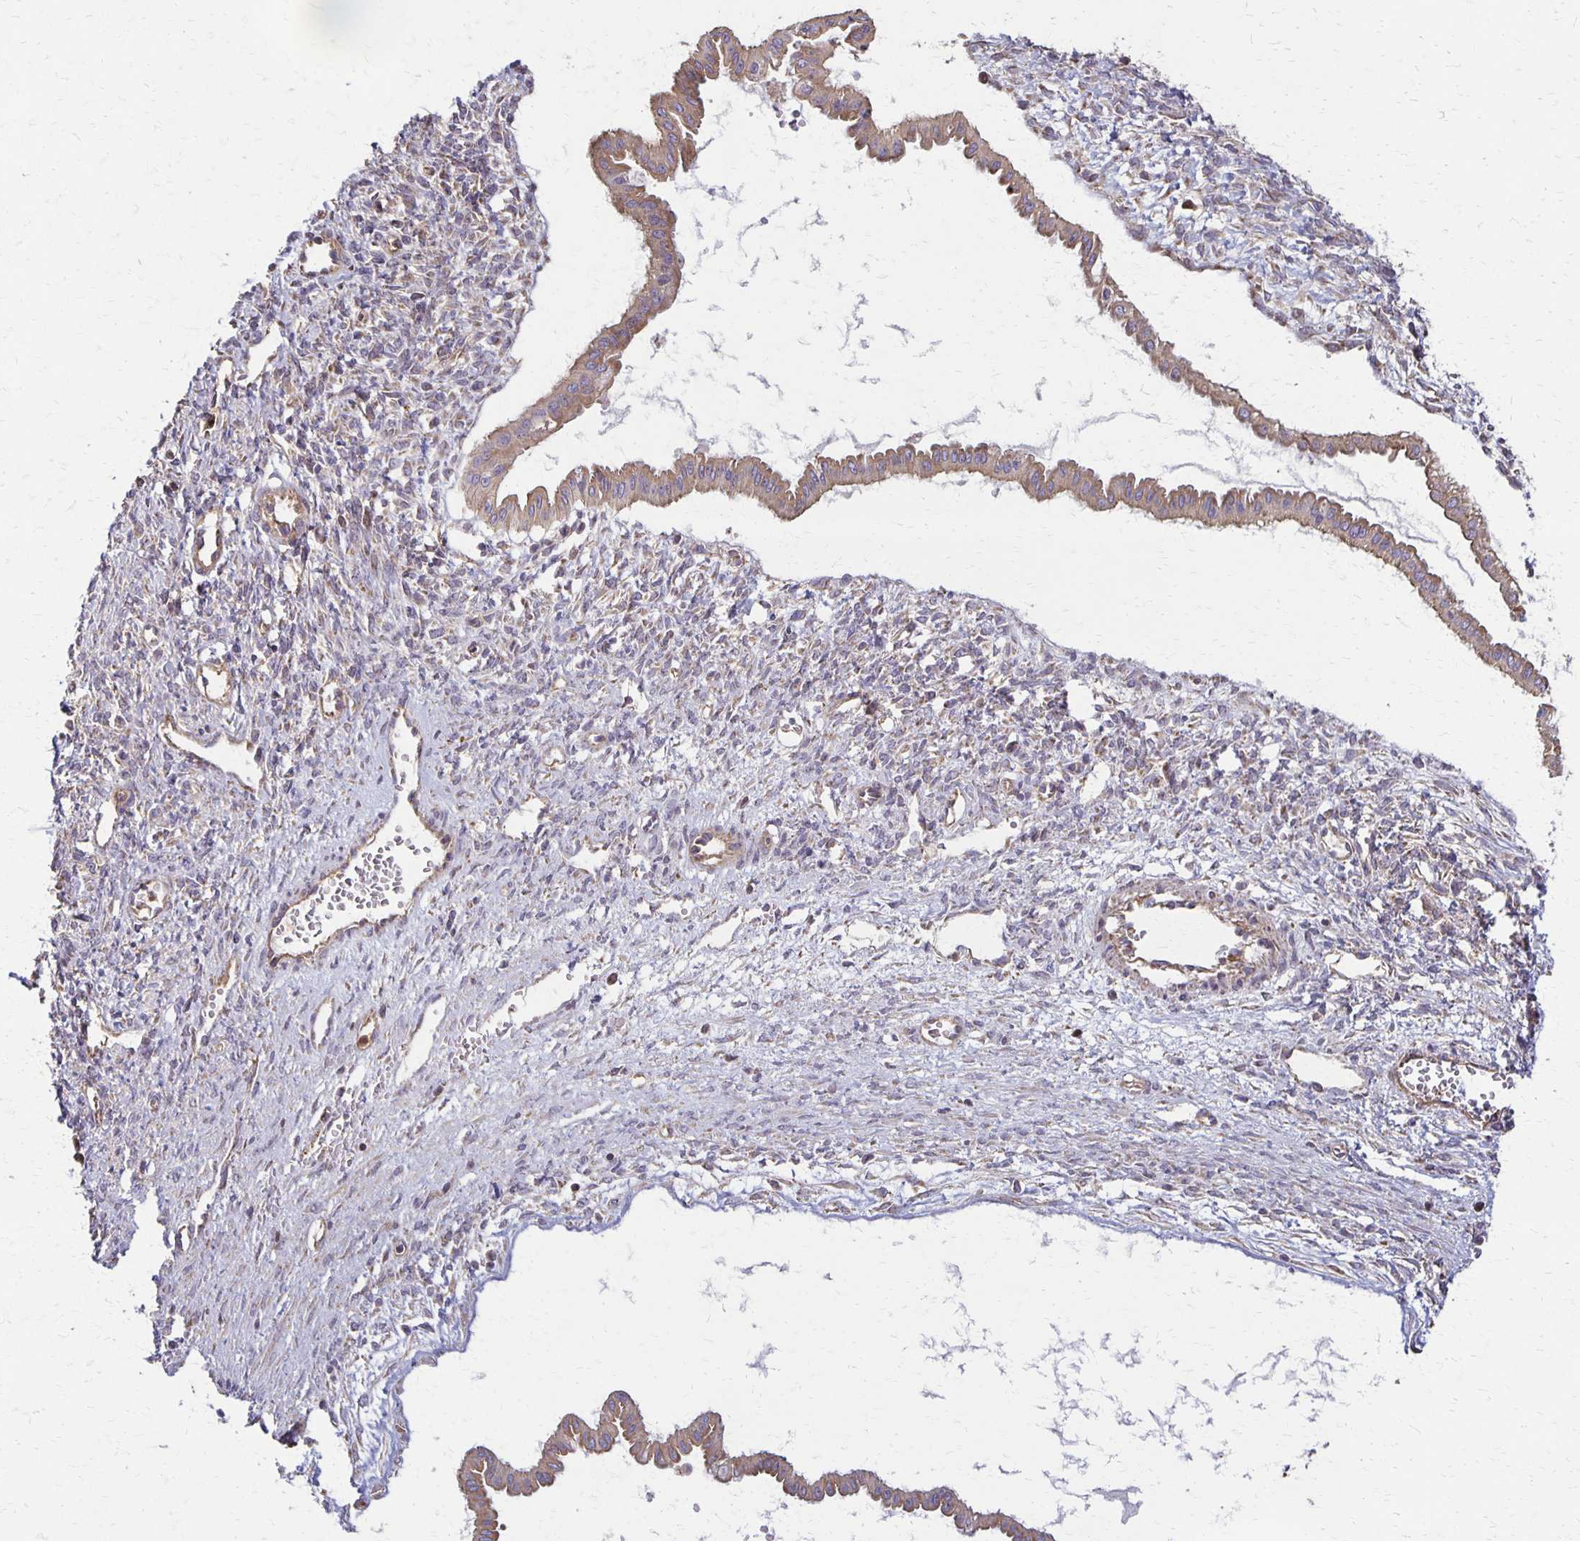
{"staining": {"intensity": "moderate", "quantity": ">75%", "location": "cytoplasmic/membranous"}, "tissue": "ovarian cancer", "cell_type": "Tumor cells", "image_type": "cancer", "snomed": [{"axis": "morphology", "description": "Cystadenocarcinoma, mucinous, NOS"}, {"axis": "topography", "description": "Ovary"}], "caption": "Immunohistochemistry of mucinous cystadenocarcinoma (ovarian) shows medium levels of moderate cytoplasmic/membranous positivity in approximately >75% of tumor cells.", "gene": "EIF4EBP2", "patient": {"sex": "female", "age": 73}}